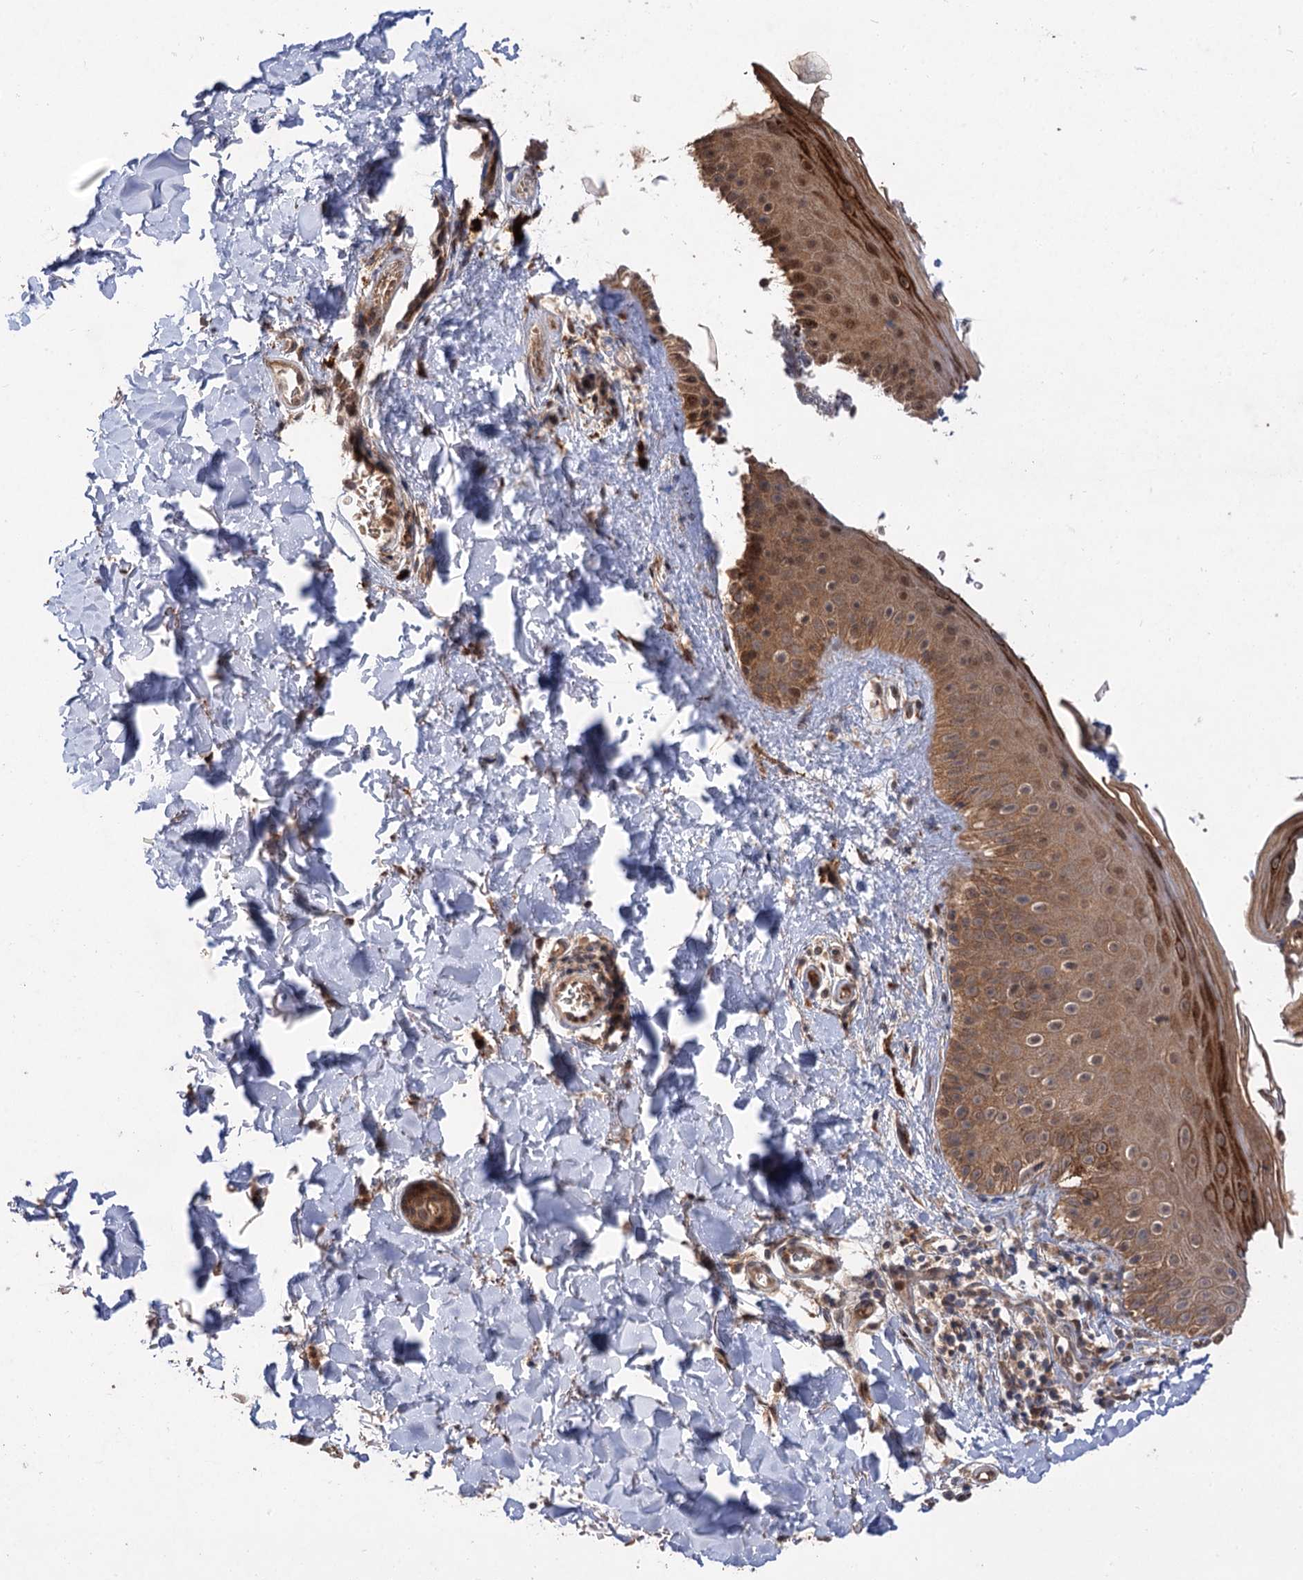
{"staining": {"intensity": "moderate", "quantity": ">75%", "location": "cytoplasmic/membranous,nuclear"}, "tissue": "skin", "cell_type": "Fibroblasts", "image_type": "normal", "snomed": [{"axis": "morphology", "description": "Normal tissue, NOS"}, {"axis": "topography", "description": "Skin"}], "caption": "High-magnification brightfield microscopy of normal skin stained with DAB (3,3'-diaminobenzidine) (brown) and counterstained with hematoxylin (blue). fibroblasts exhibit moderate cytoplasmic/membranous,nuclear staining is present in about>75% of cells. (Stains: DAB in brown, nuclei in blue, Microscopy: brightfield microscopy at high magnification).", "gene": "FBXW8", "patient": {"sex": "male", "age": 52}}